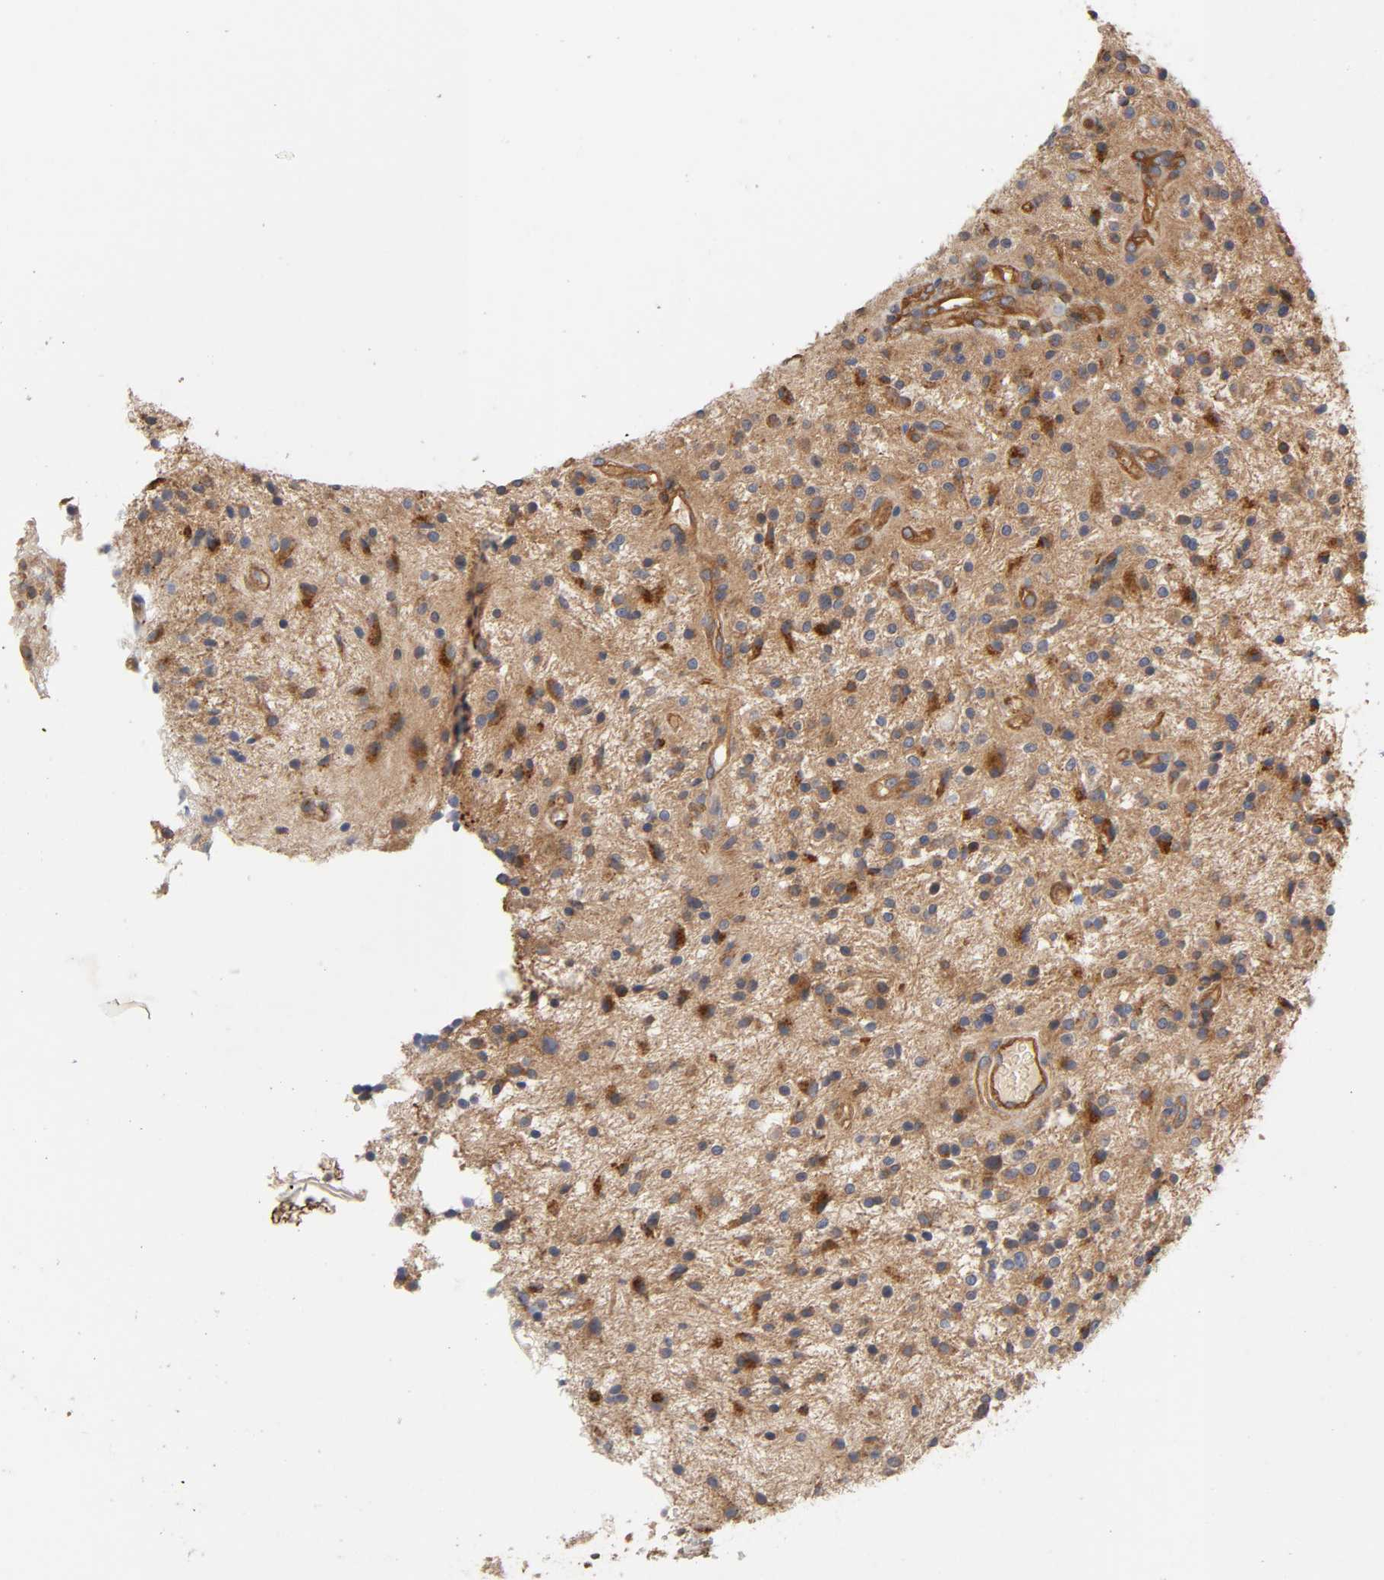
{"staining": {"intensity": "strong", "quantity": "25%-75%", "location": "cytoplasmic/membranous"}, "tissue": "glioma", "cell_type": "Tumor cells", "image_type": "cancer", "snomed": [{"axis": "morphology", "description": "Glioma, malignant, NOS"}, {"axis": "topography", "description": "Cerebellum"}], "caption": "The image shows staining of malignant glioma, revealing strong cytoplasmic/membranous protein staining (brown color) within tumor cells. (IHC, brightfield microscopy, high magnification).", "gene": "LAMTOR2", "patient": {"sex": "female", "age": 10}}